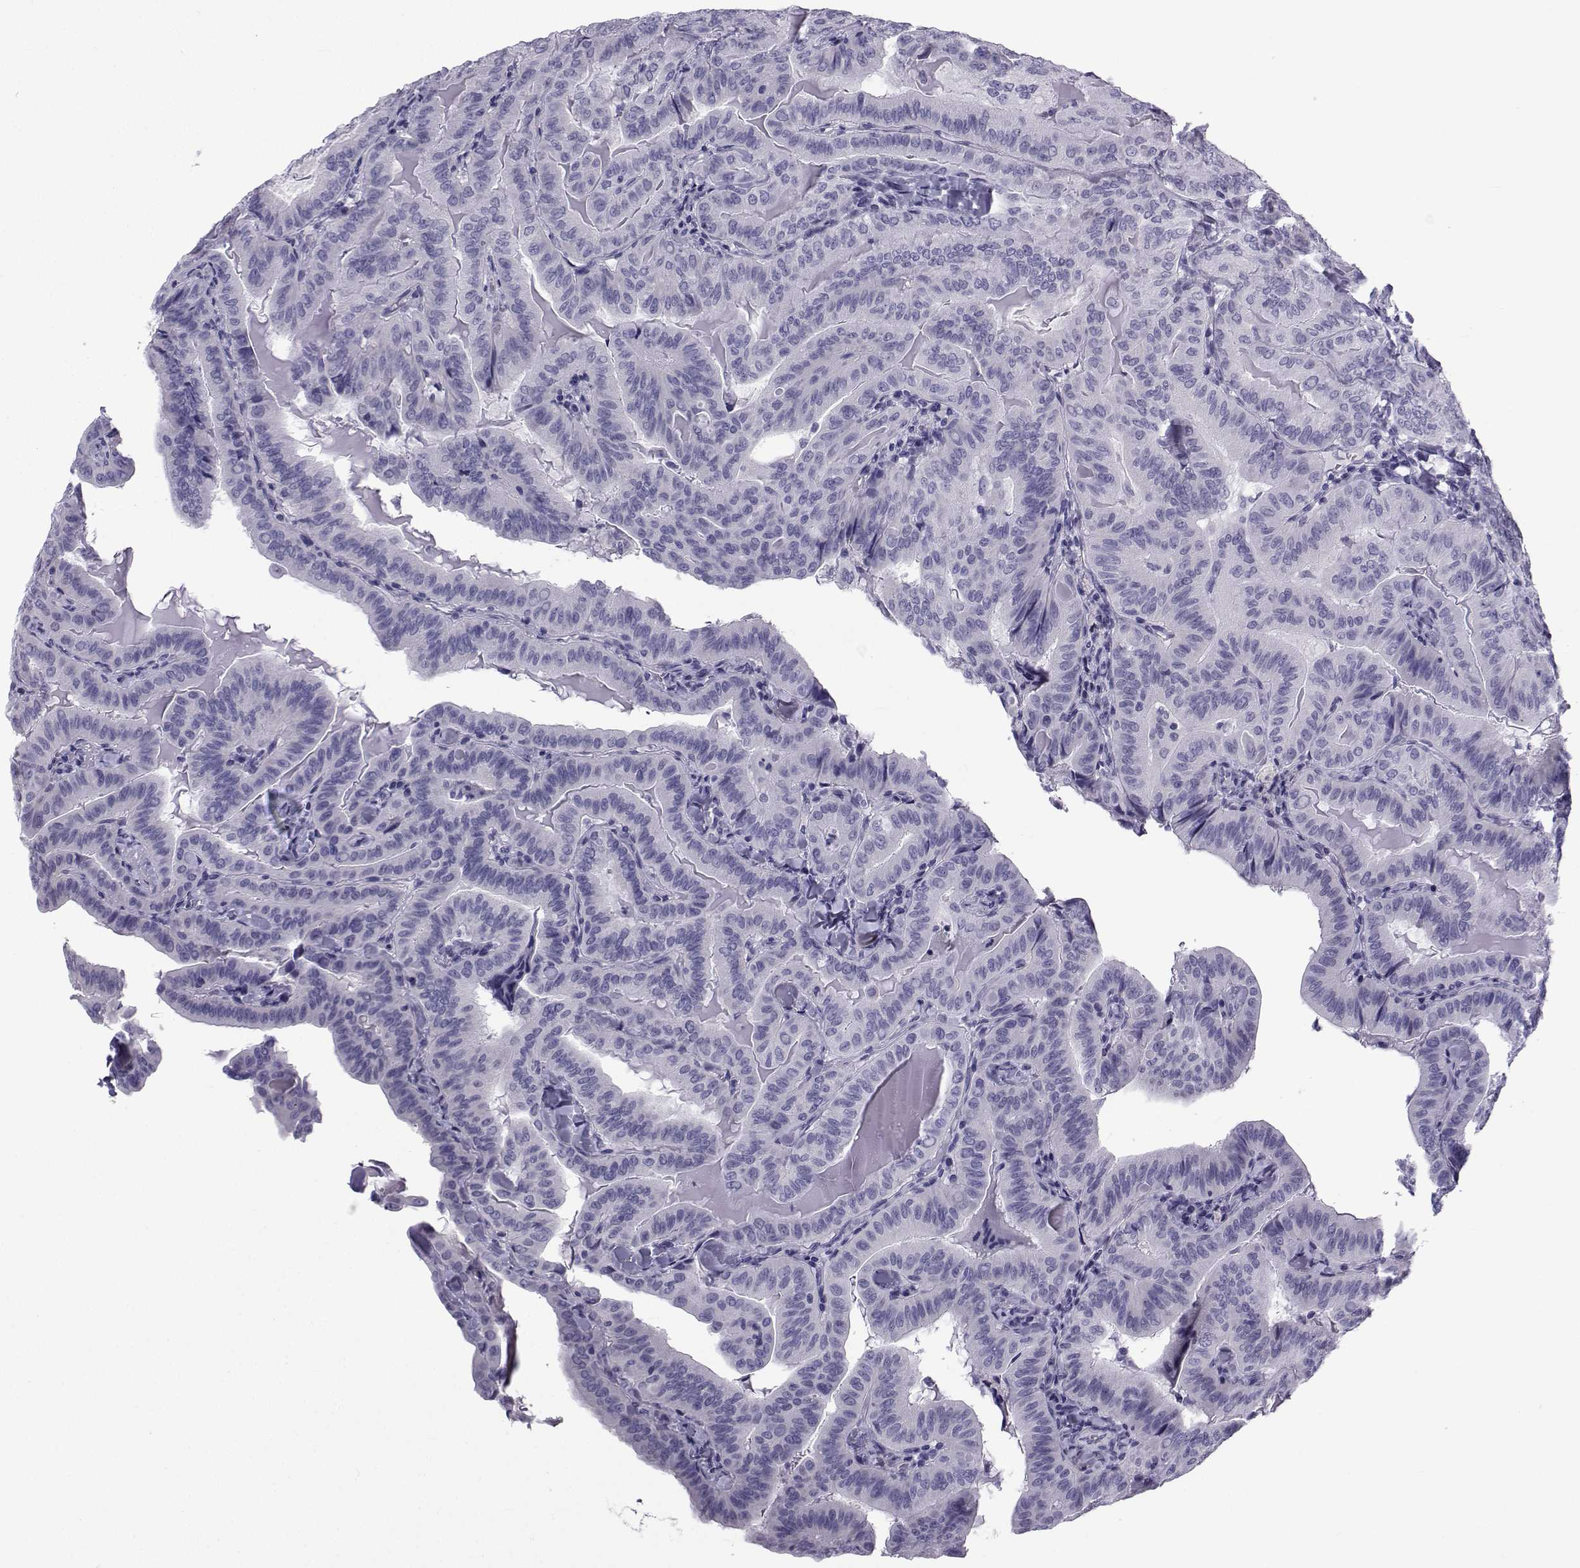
{"staining": {"intensity": "negative", "quantity": "none", "location": "none"}, "tissue": "thyroid cancer", "cell_type": "Tumor cells", "image_type": "cancer", "snomed": [{"axis": "morphology", "description": "Papillary adenocarcinoma, NOS"}, {"axis": "topography", "description": "Thyroid gland"}], "caption": "Papillary adenocarcinoma (thyroid) was stained to show a protein in brown. There is no significant staining in tumor cells.", "gene": "SPANXD", "patient": {"sex": "female", "age": 68}}